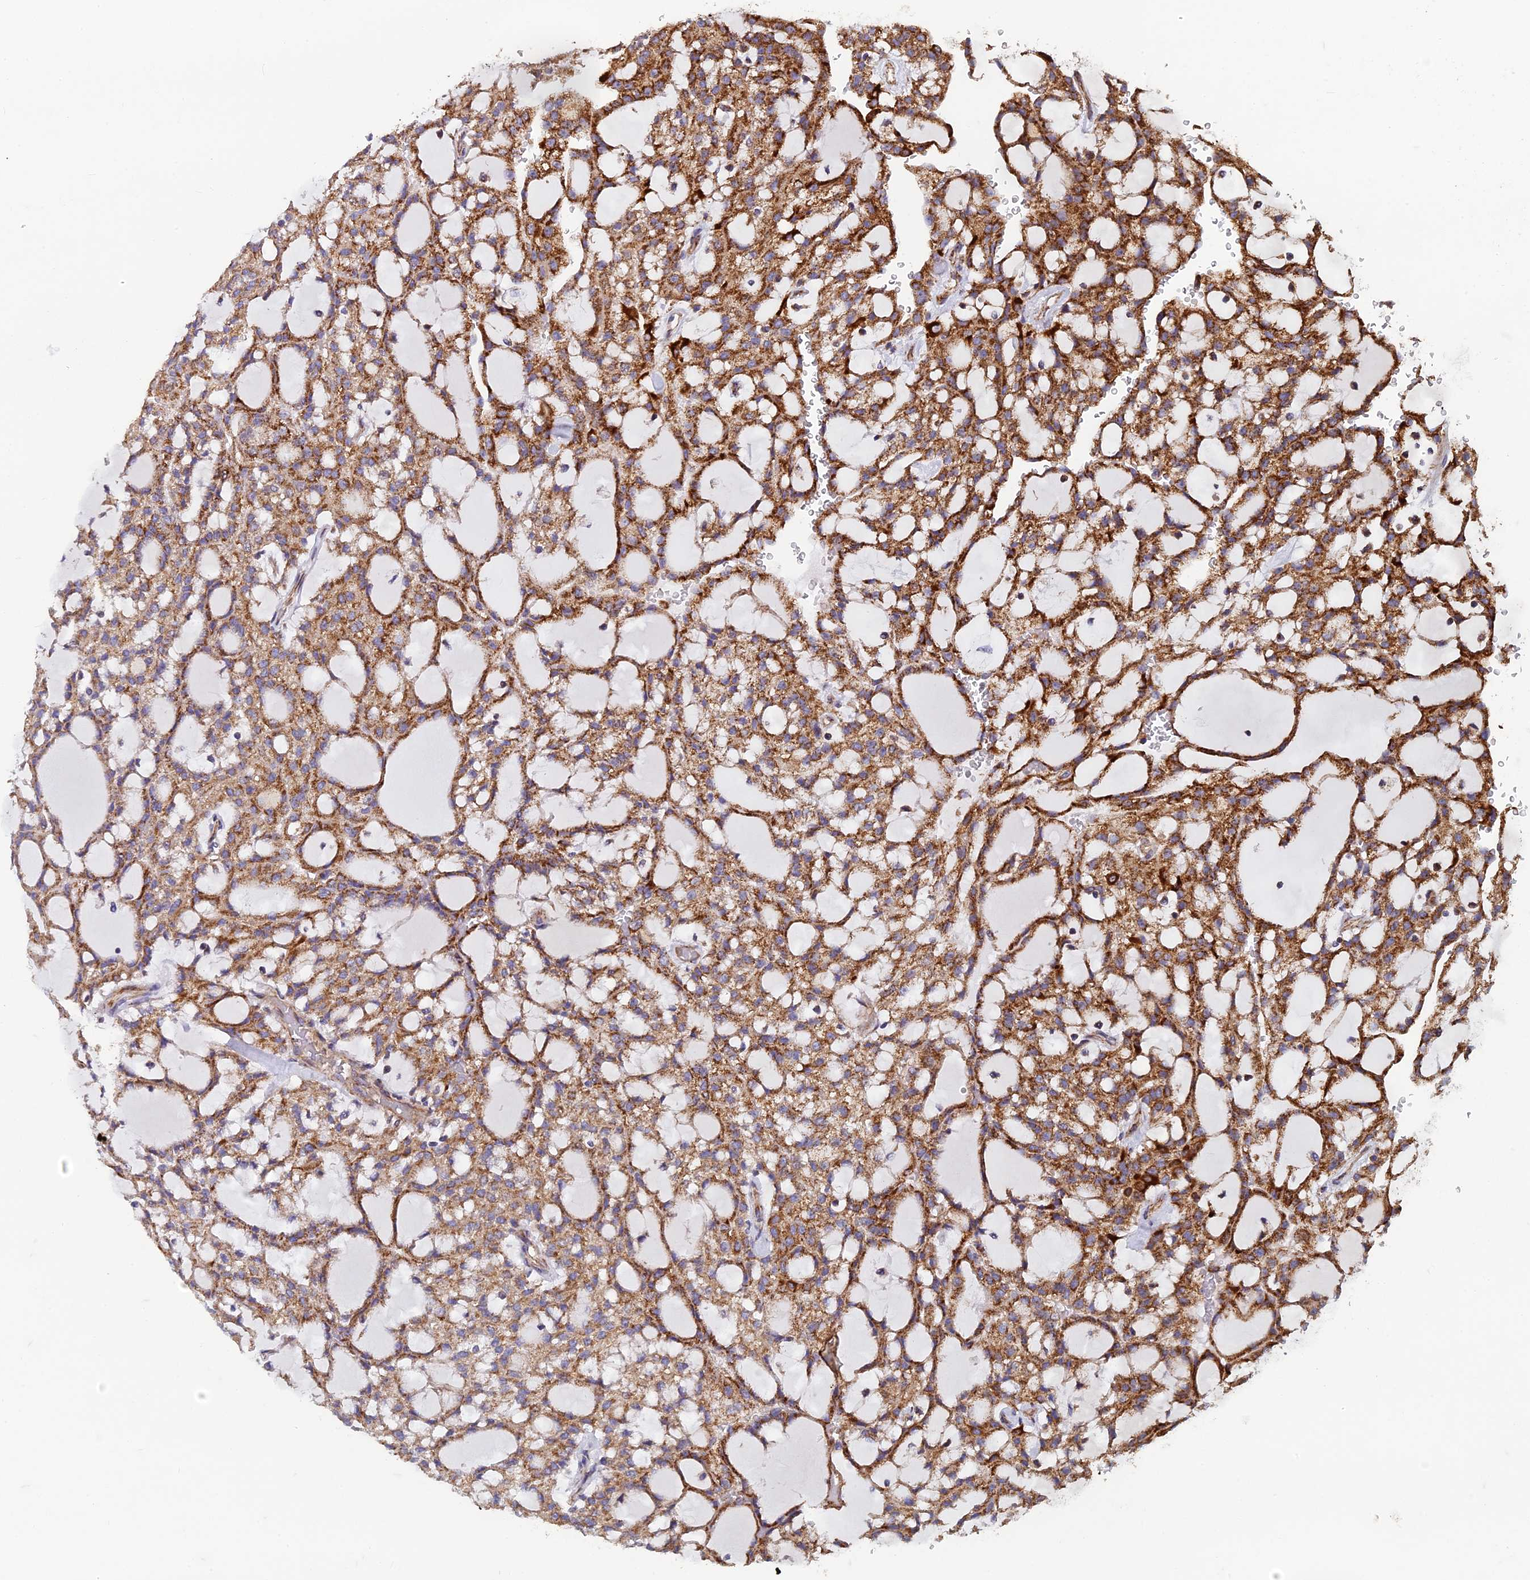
{"staining": {"intensity": "moderate", "quantity": ">75%", "location": "cytoplasmic/membranous"}, "tissue": "renal cancer", "cell_type": "Tumor cells", "image_type": "cancer", "snomed": [{"axis": "morphology", "description": "Adenocarcinoma, NOS"}, {"axis": "topography", "description": "Kidney"}], "caption": "Adenocarcinoma (renal) stained for a protein reveals moderate cytoplasmic/membranous positivity in tumor cells.", "gene": "MRPS9", "patient": {"sex": "male", "age": 63}}